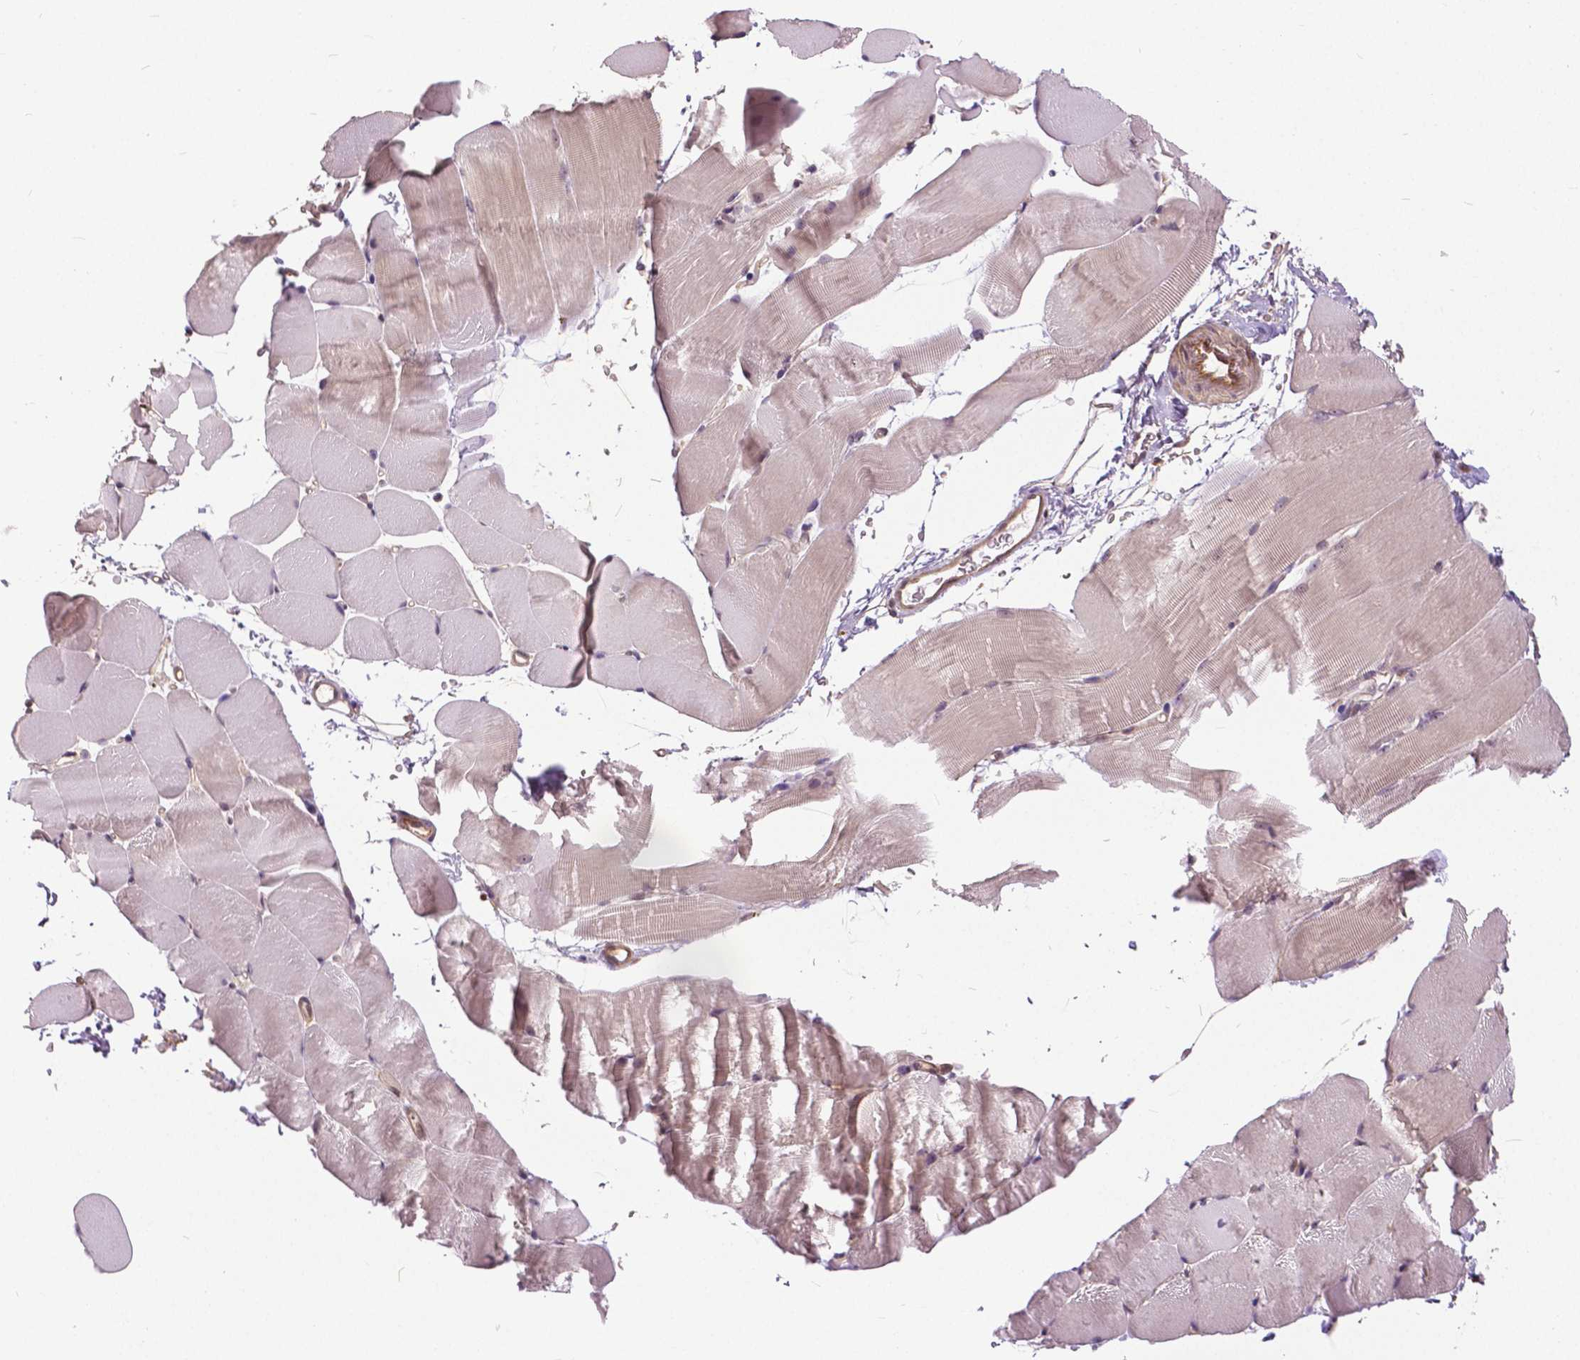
{"staining": {"intensity": "weak", "quantity": "25%-75%", "location": "cytoplasmic/membranous"}, "tissue": "skeletal muscle", "cell_type": "Myocytes", "image_type": "normal", "snomed": [{"axis": "morphology", "description": "Normal tissue, NOS"}, {"axis": "topography", "description": "Skeletal muscle"}], "caption": "Protein expression by IHC displays weak cytoplasmic/membranous expression in about 25%-75% of myocytes in unremarkable skeletal muscle. (brown staining indicates protein expression, while blue staining denotes nuclei).", "gene": "ANXA13", "patient": {"sex": "female", "age": 37}}